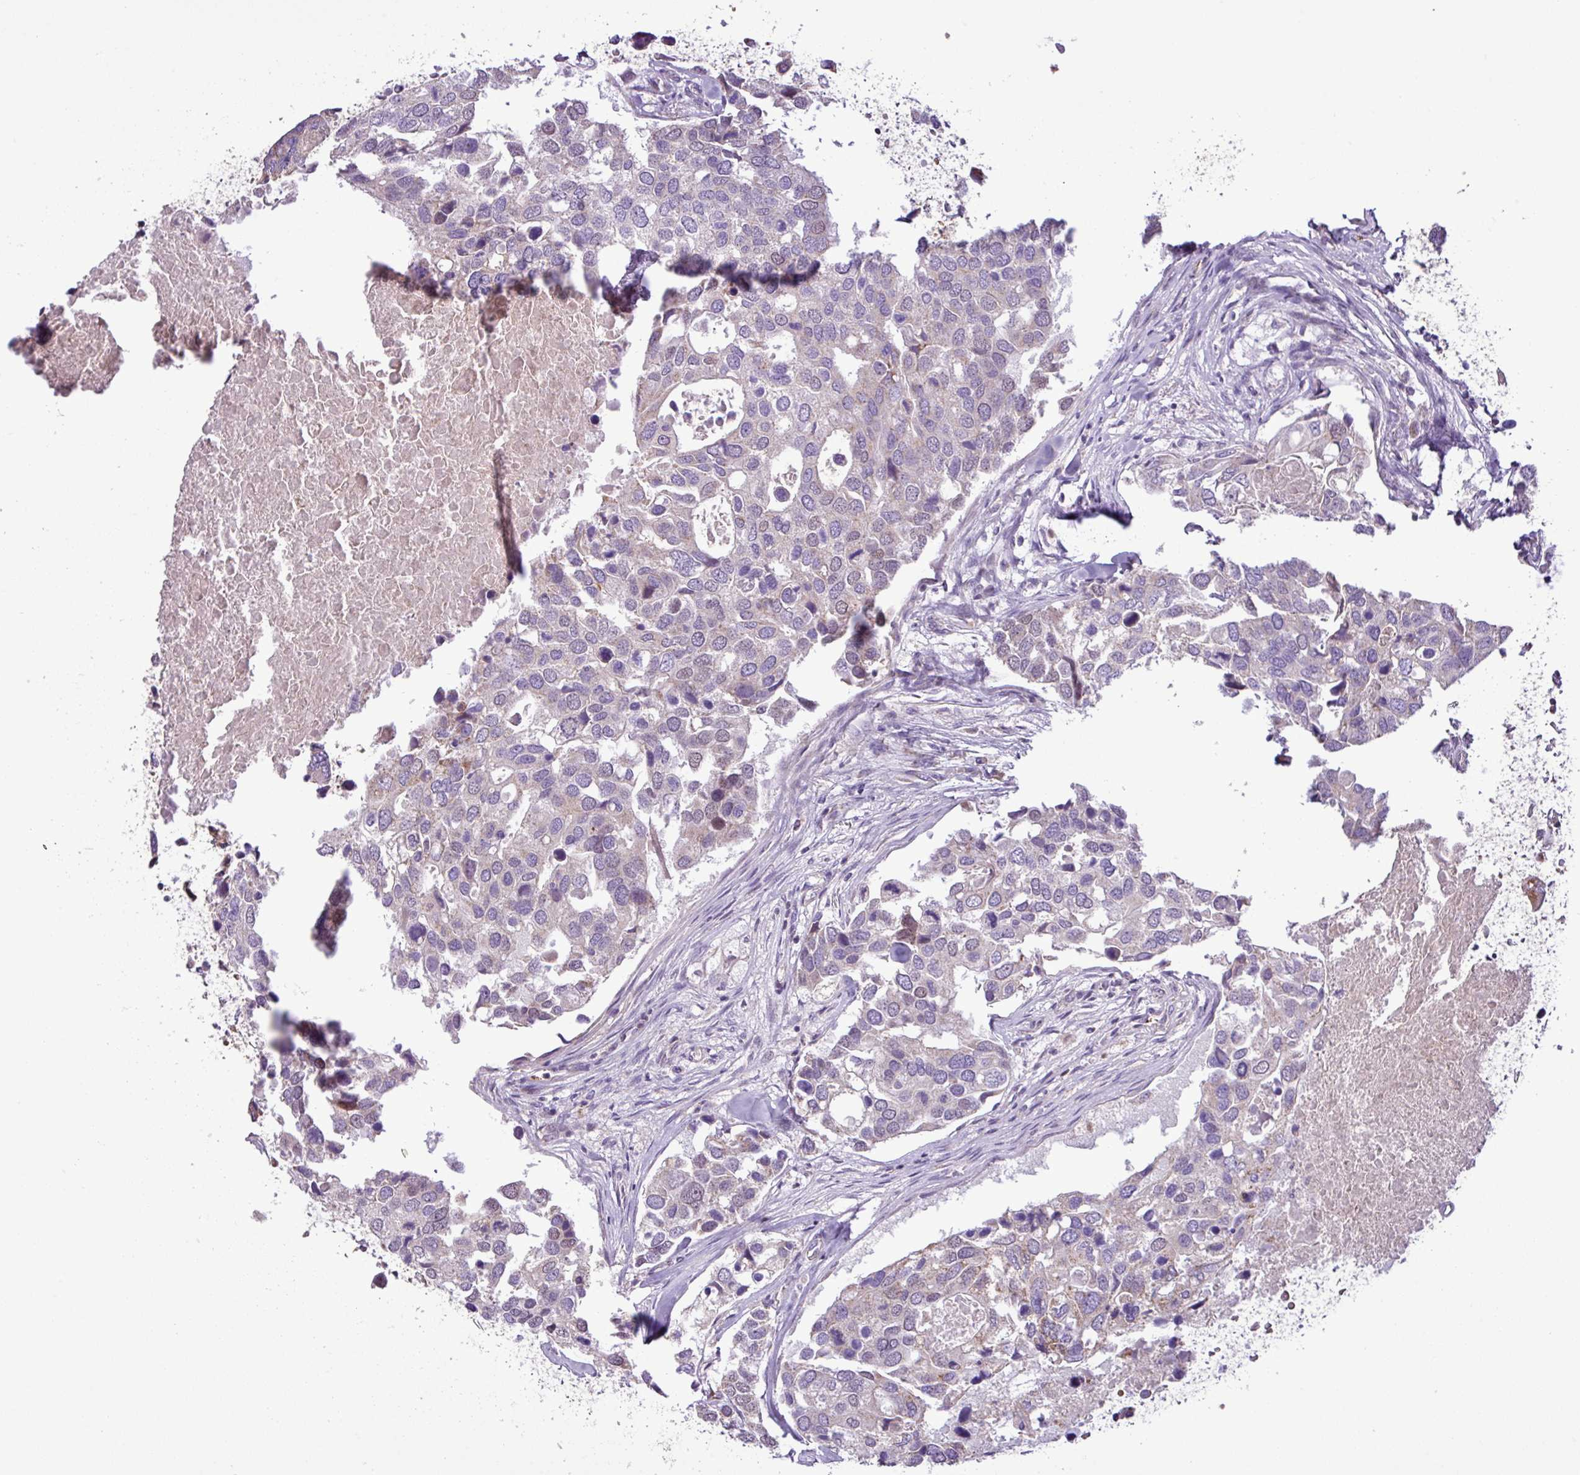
{"staining": {"intensity": "weak", "quantity": "<25%", "location": "cytoplasmic/membranous"}, "tissue": "breast cancer", "cell_type": "Tumor cells", "image_type": "cancer", "snomed": [{"axis": "morphology", "description": "Duct carcinoma"}, {"axis": "topography", "description": "Breast"}], "caption": "Tumor cells are negative for protein expression in human infiltrating ductal carcinoma (breast). Brightfield microscopy of immunohistochemistry stained with DAB (brown) and hematoxylin (blue), captured at high magnification.", "gene": "FAM183A", "patient": {"sex": "female", "age": 83}}